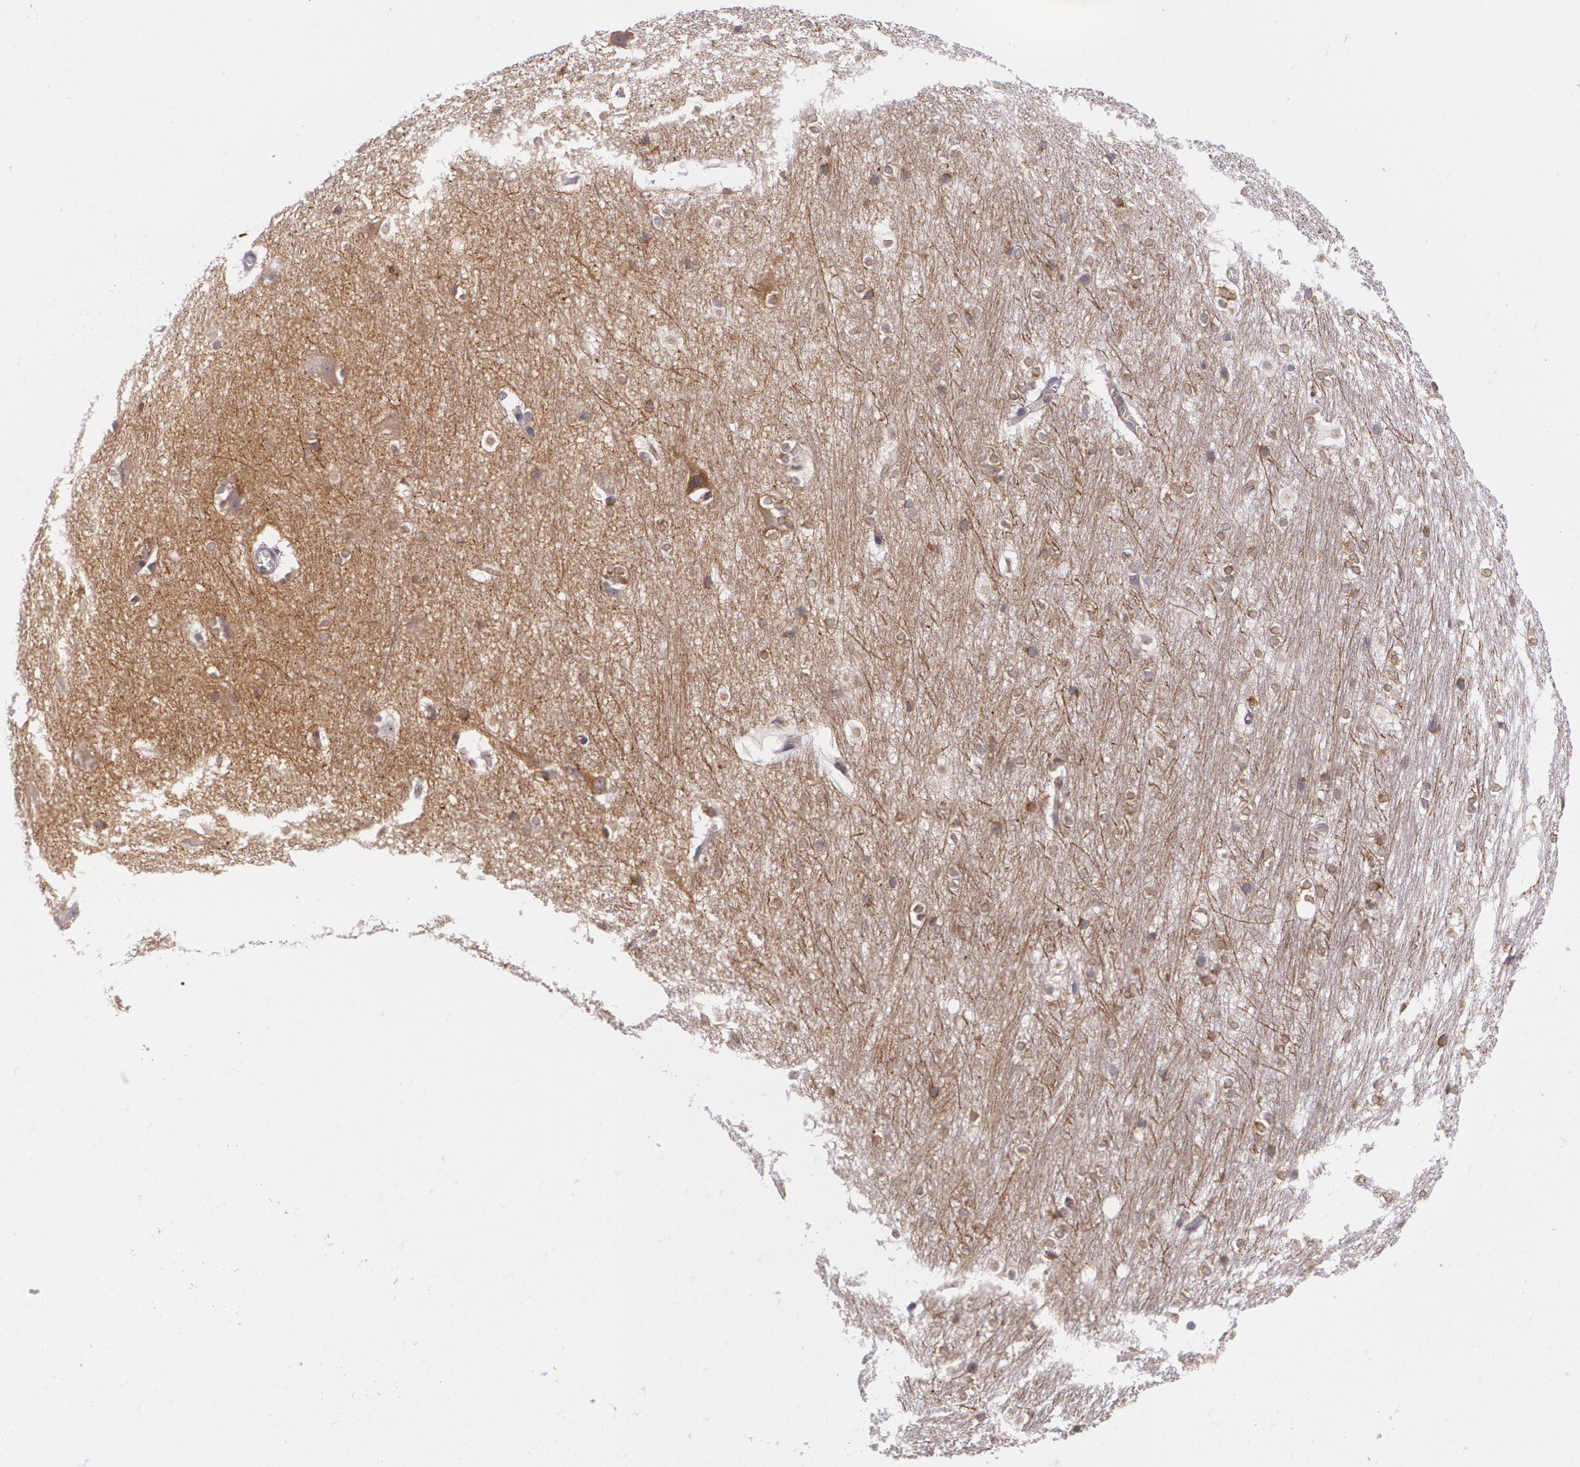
{"staining": {"intensity": "negative", "quantity": "none", "location": "none"}, "tissue": "hippocampus", "cell_type": "Glial cells", "image_type": "normal", "snomed": [{"axis": "morphology", "description": "Normal tissue, NOS"}, {"axis": "topography", "description": "Hippocampus"}], "caption": "DAB (3,3'-diaminobenzidine) immunohistochemical staining of normal hippocampus reveals no significant positivity in glial cells.", "gene": "RTN1", "patient": {"sex": "female", "age": 19}}